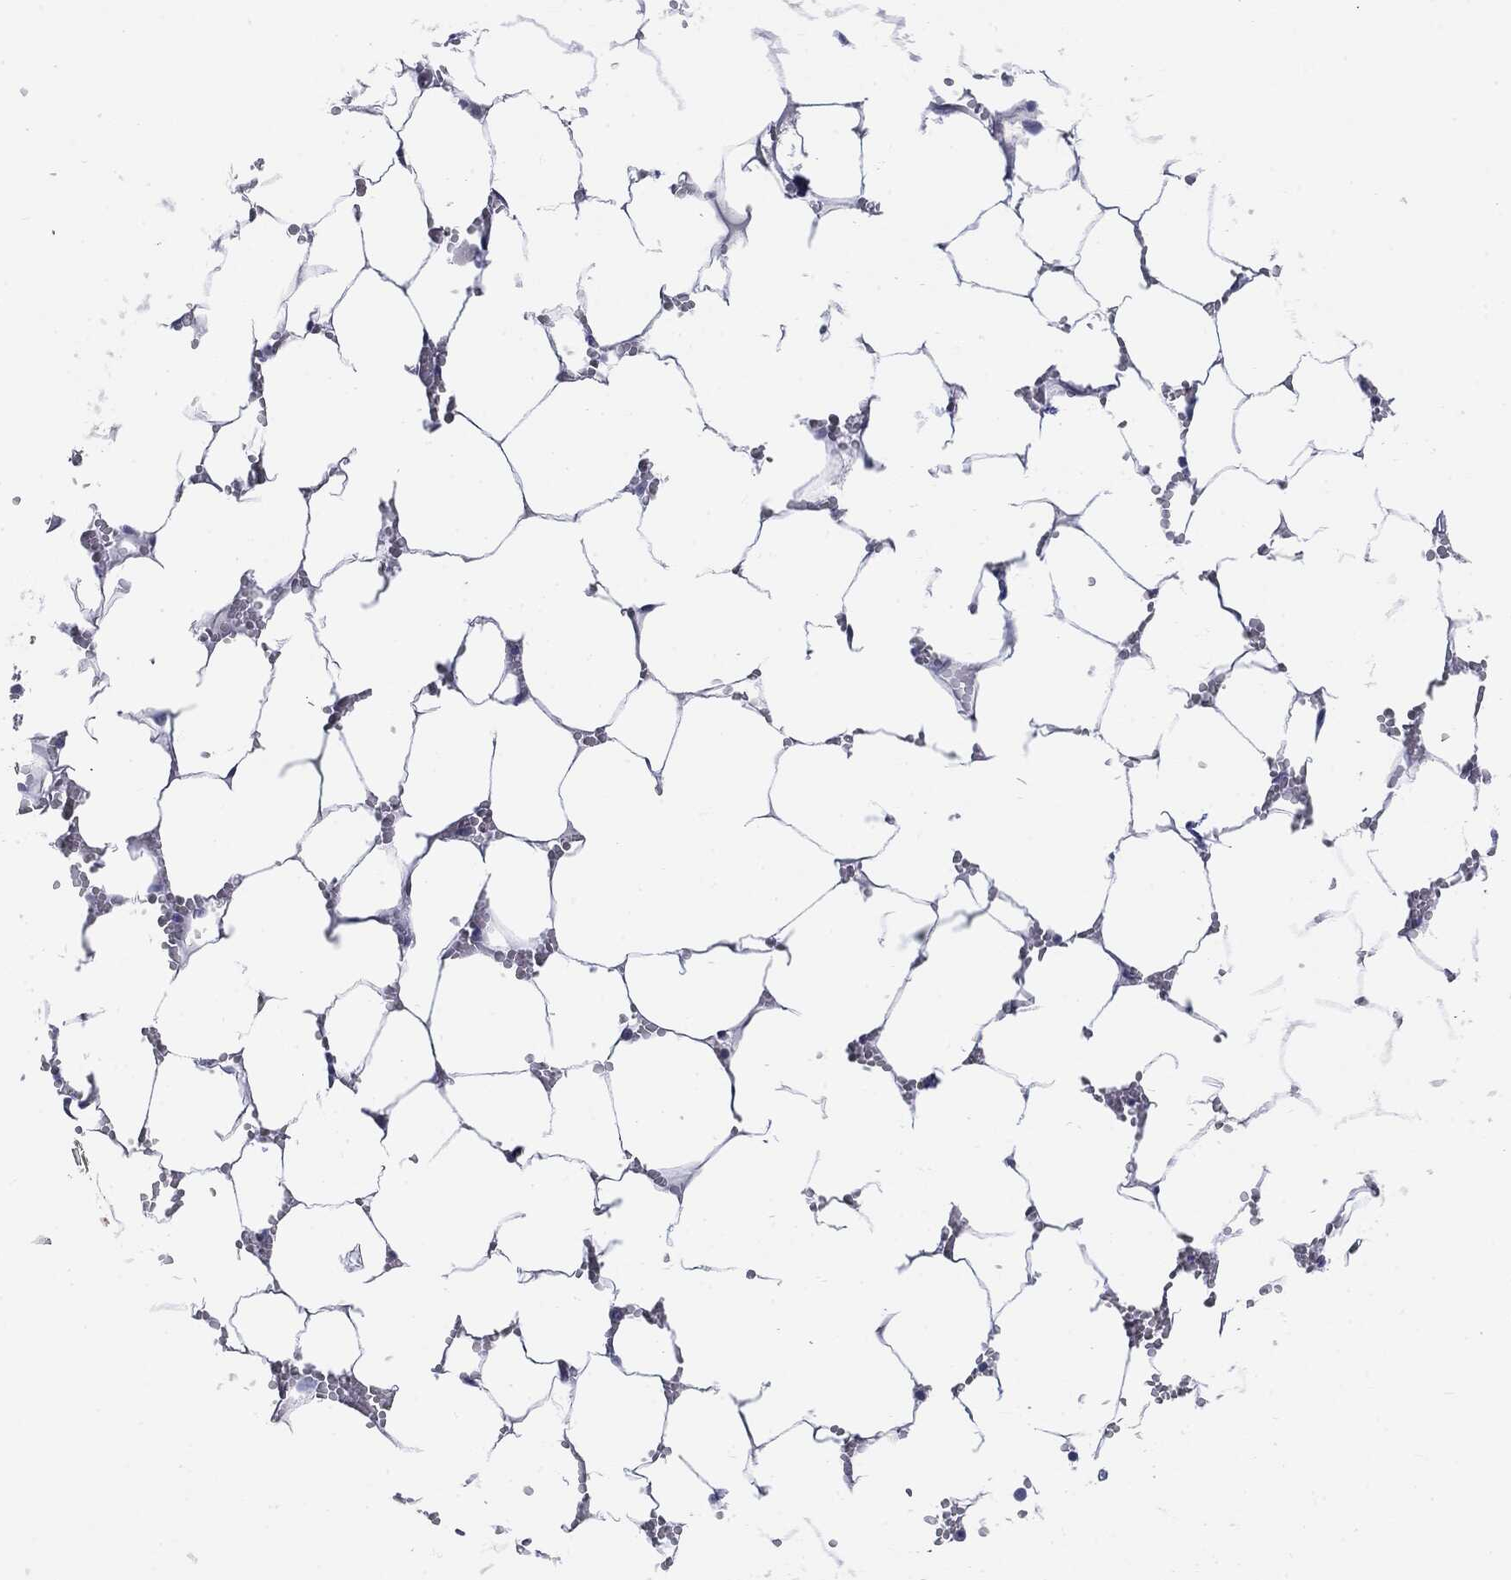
{"staining": {"intensity": "negative", "quantity": "none", "location": "none"}, "tissue": "bone marrow", "cell_type": "Hematopoietic cells", "image_type": "normal", "snomed": [{"axis": "morphology", "description": "Normal tissue, NOS"}, {"axis": "topography", "description": "Bone marrow"}], "caption": "Hematopoietic cells are negative for protein expression in benign human bone marrow. The staining is performed using DAB (3,3'-diaminobenzidine) brown chromogen with nuclei counter-stained in using hematoxylin.", "gene": "CGB1", "patient": {"sex": "female", "age": 64}}